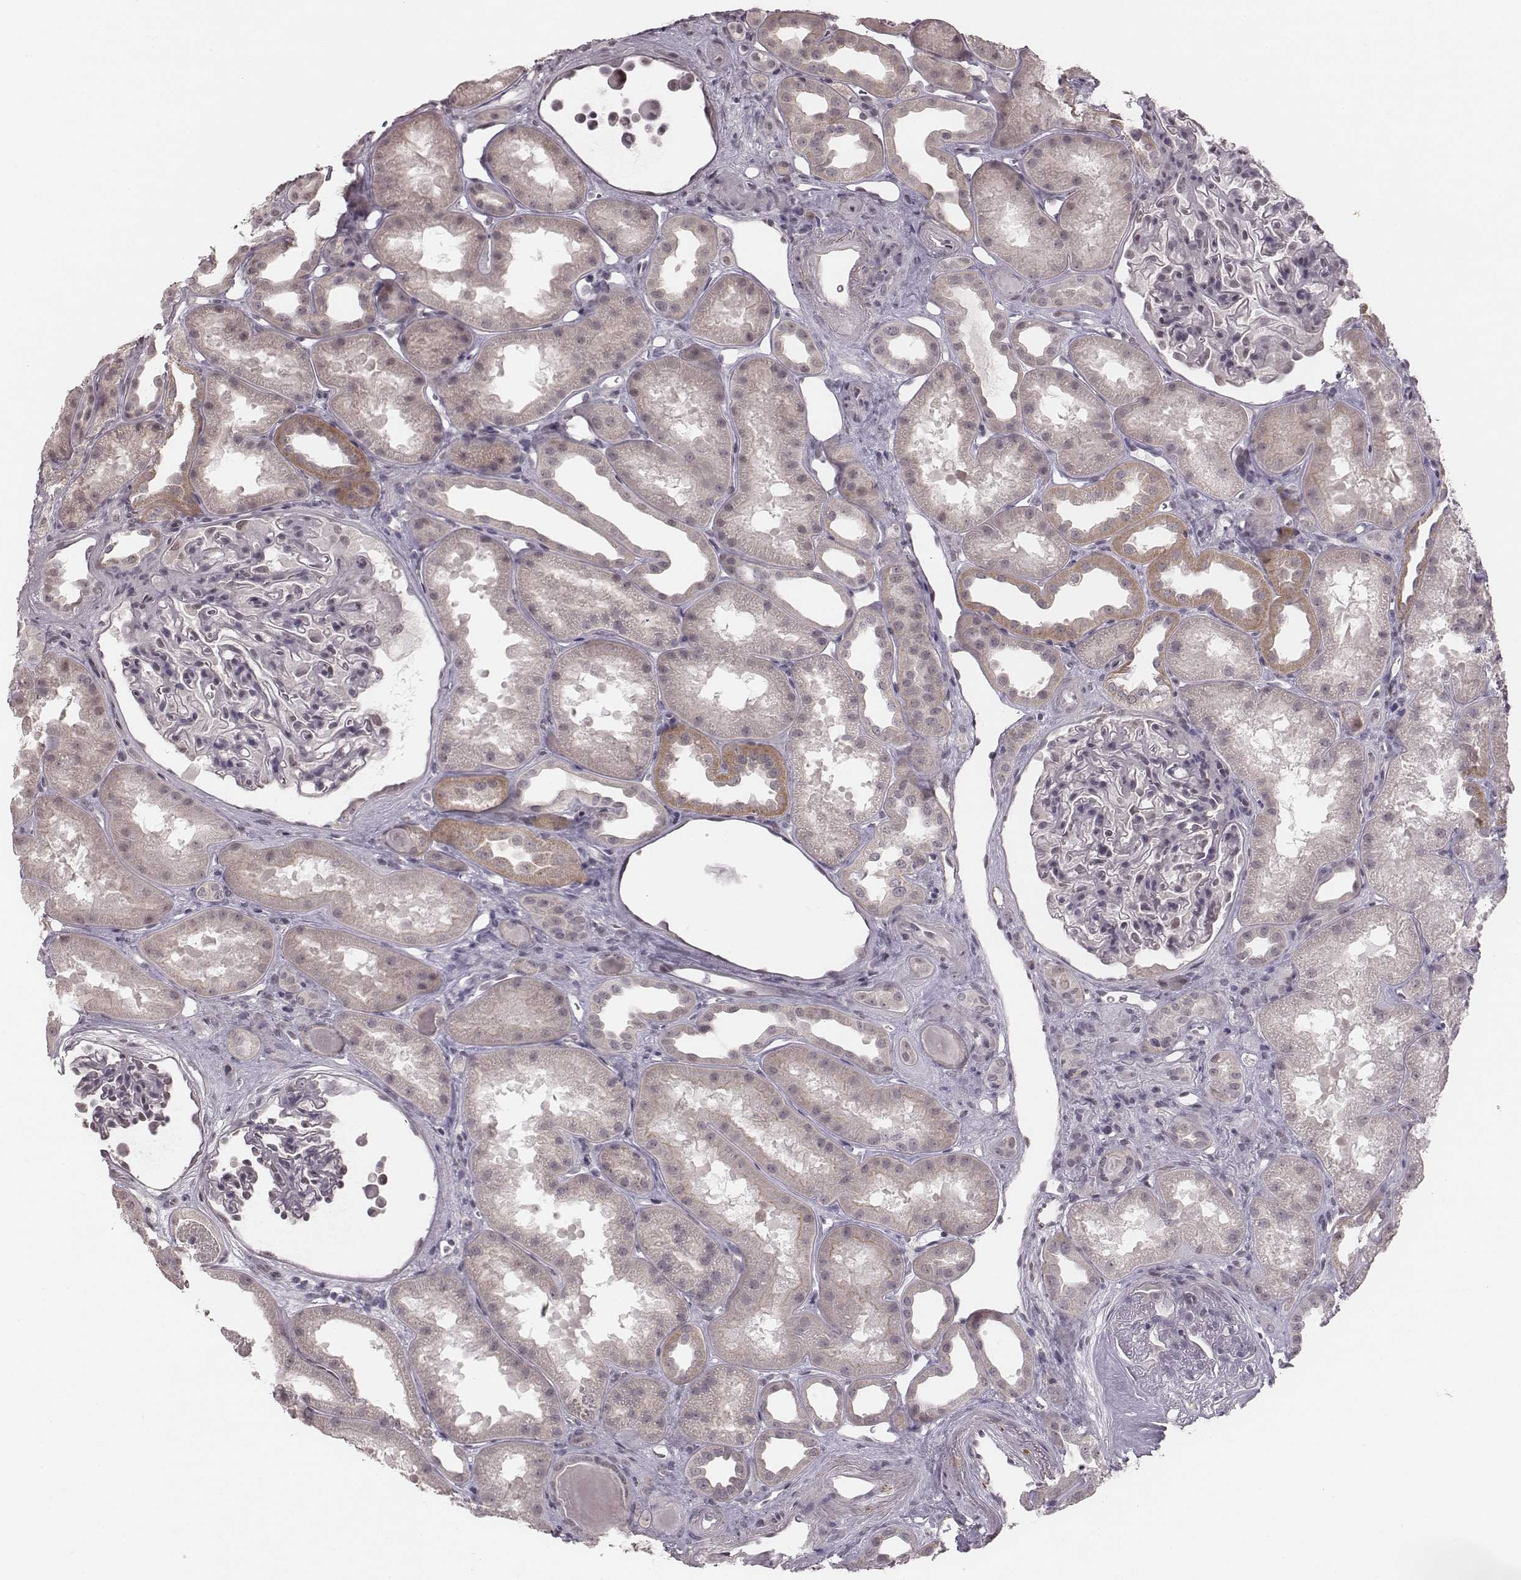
{"staining": {"intensity": "negative", "quantity": "none", "location": "none"}, "tissue": "kidney", "cell_type": "Cells in glomeruli", "image_type": "normal", "snomed": [{"axis": "morphology", "description": "Normal tissue, NOS"}, {"axis": "topography", "description": "Kidney"}], "caption": "Immunohistochemical staining of unremarkable human kidney exhibits no significant staining in cells in glomeruli. The staining was performed using DAB (3,3'-diaminobenzidine) to visualize the protein expression in brown, while the nuclei were stained in blue with hematoxylin (Magnification: 20x).", "gene": "RPGRIP1", "patient": {"sex": "male", "age": 61}}